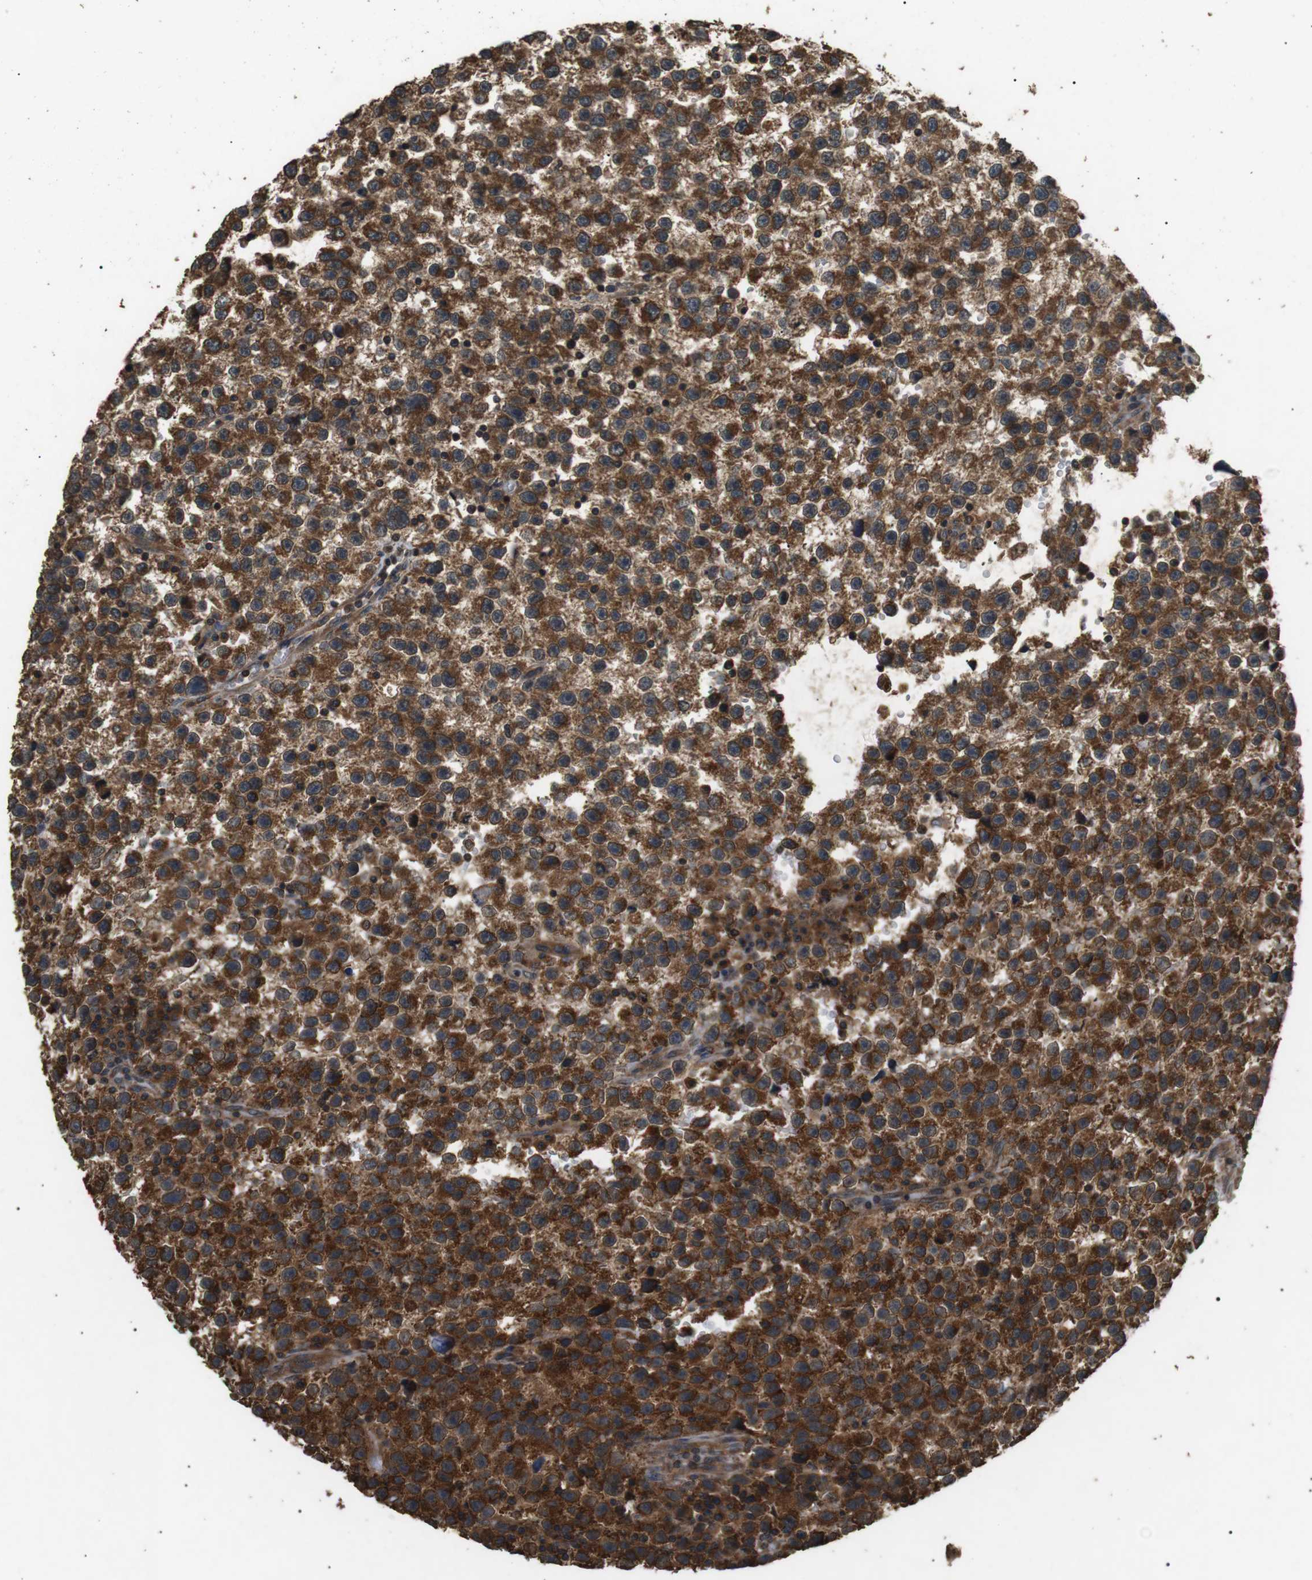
{"staining": {"intensity": "strong", "quantity": ">75%", "location": "cytoplasmic/membranous"}, "tissue": "testis cancer", "cell_type": "Tumor cells", "image_type": "cancer", "snomed": [{"axis": "morphology", "description": "Seminoma, NOS"}, {"axis": "topography", "description": "Testis"}], "caption": "Tumor cells reveal strong cytoplasmic/membranous expression in approximately >75% of cells in testis cancer (seminoma). Ihc stains the protein in brown and the nuclei are stained blue.", "gene": "TBC1D15", "patient": {"sex": "male", "age": 33}}